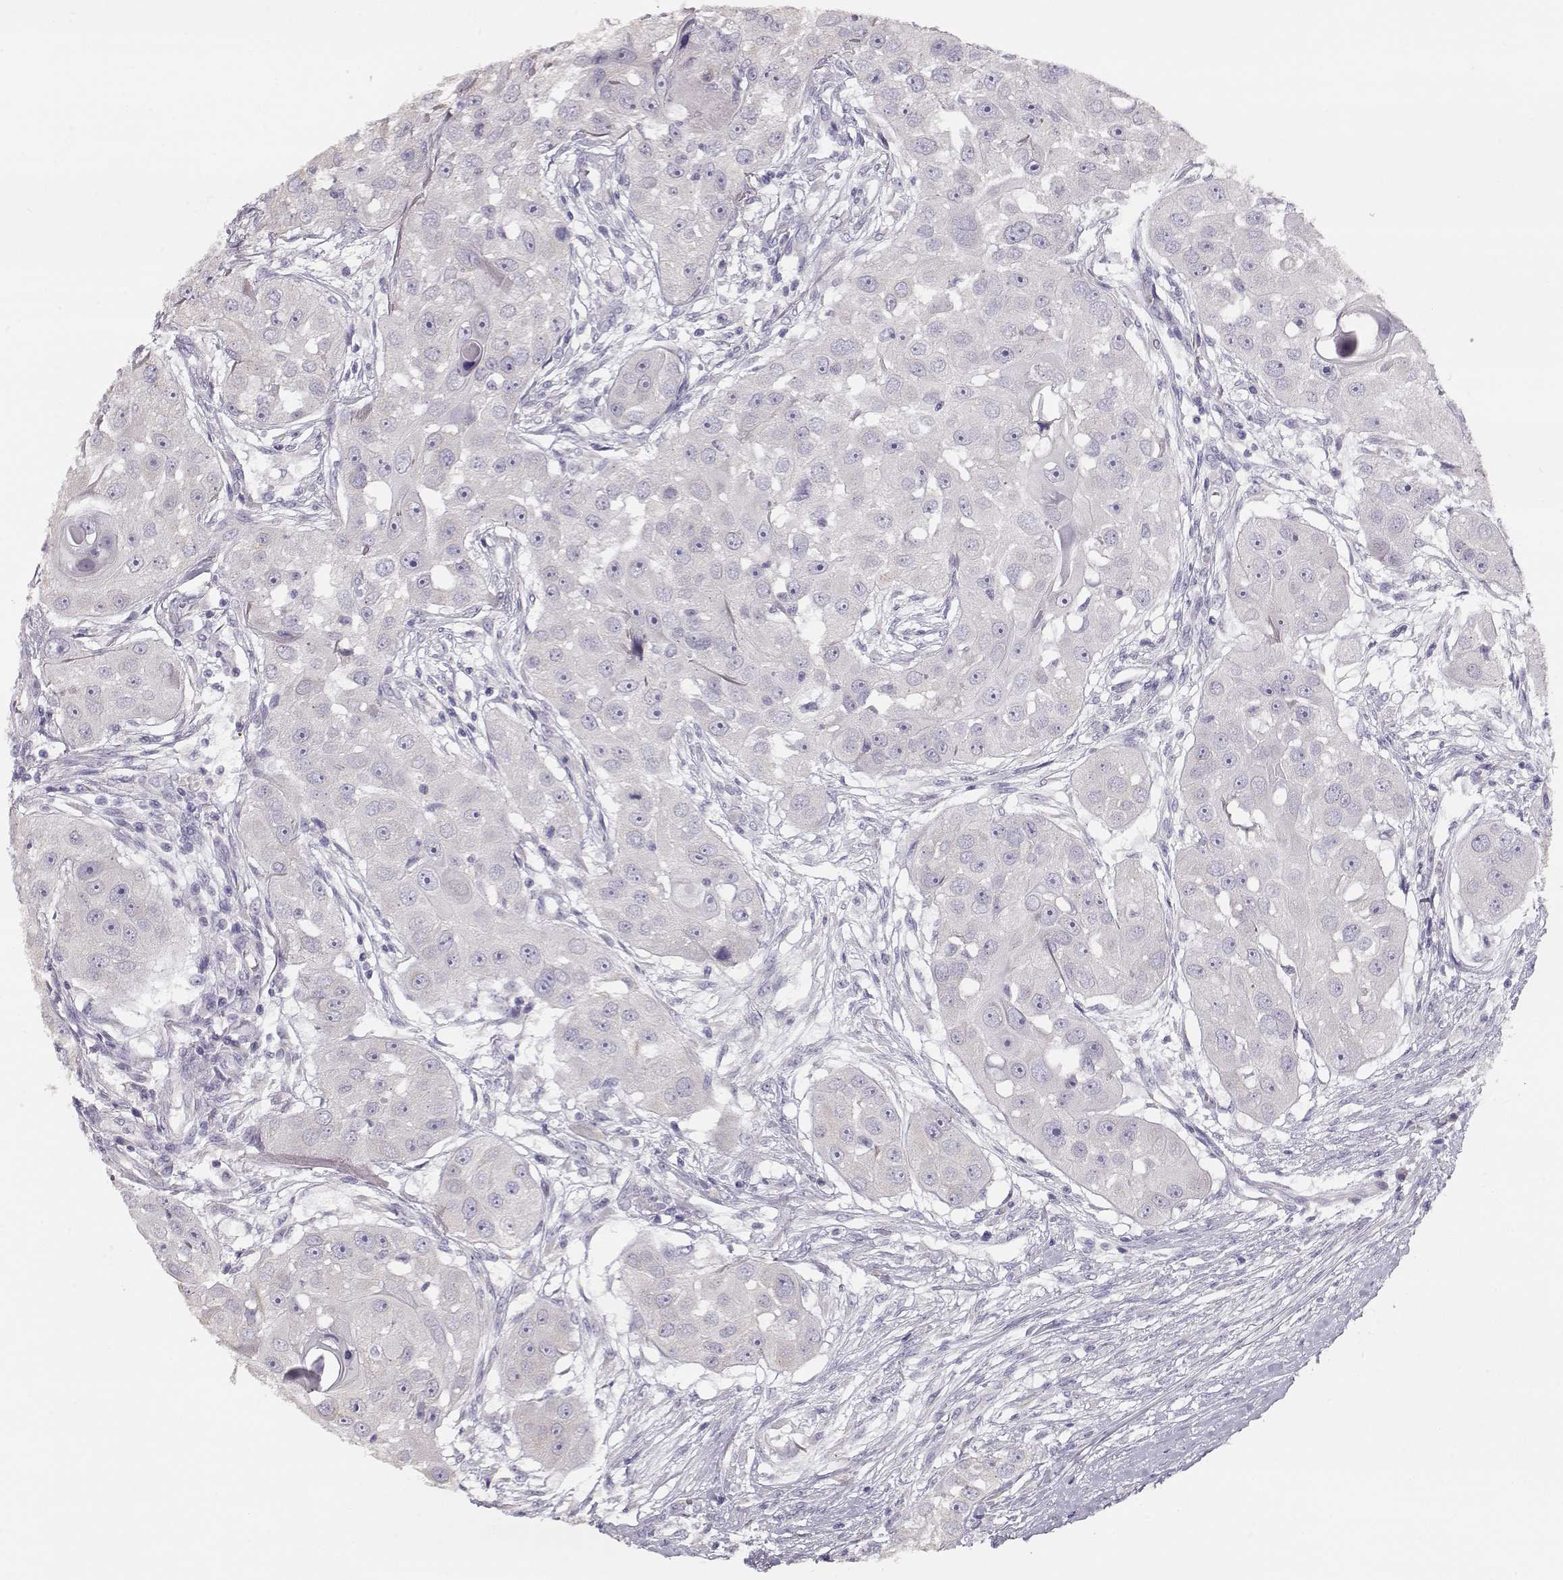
{"staining": {"intensity": "negative", "quantity": "none", "location": "none"}, "tissue": "head and neck cancer", "cell_type": "Tumor cells", "image_type": "cancer", "snomed": [{"axis": "morphology", "description": "Squamous cell carcinoma, NOS"}, {"axis": "topography", "description": "Head-Neck"}], "caption": "Protein analysis of head and neck cancer reveals no significant expression in tumor cells. (IHC, brightfield microscopy, high magnification).", "gene": "GLIPR1L2", "patient": {"sex": "male", "age": 51}}